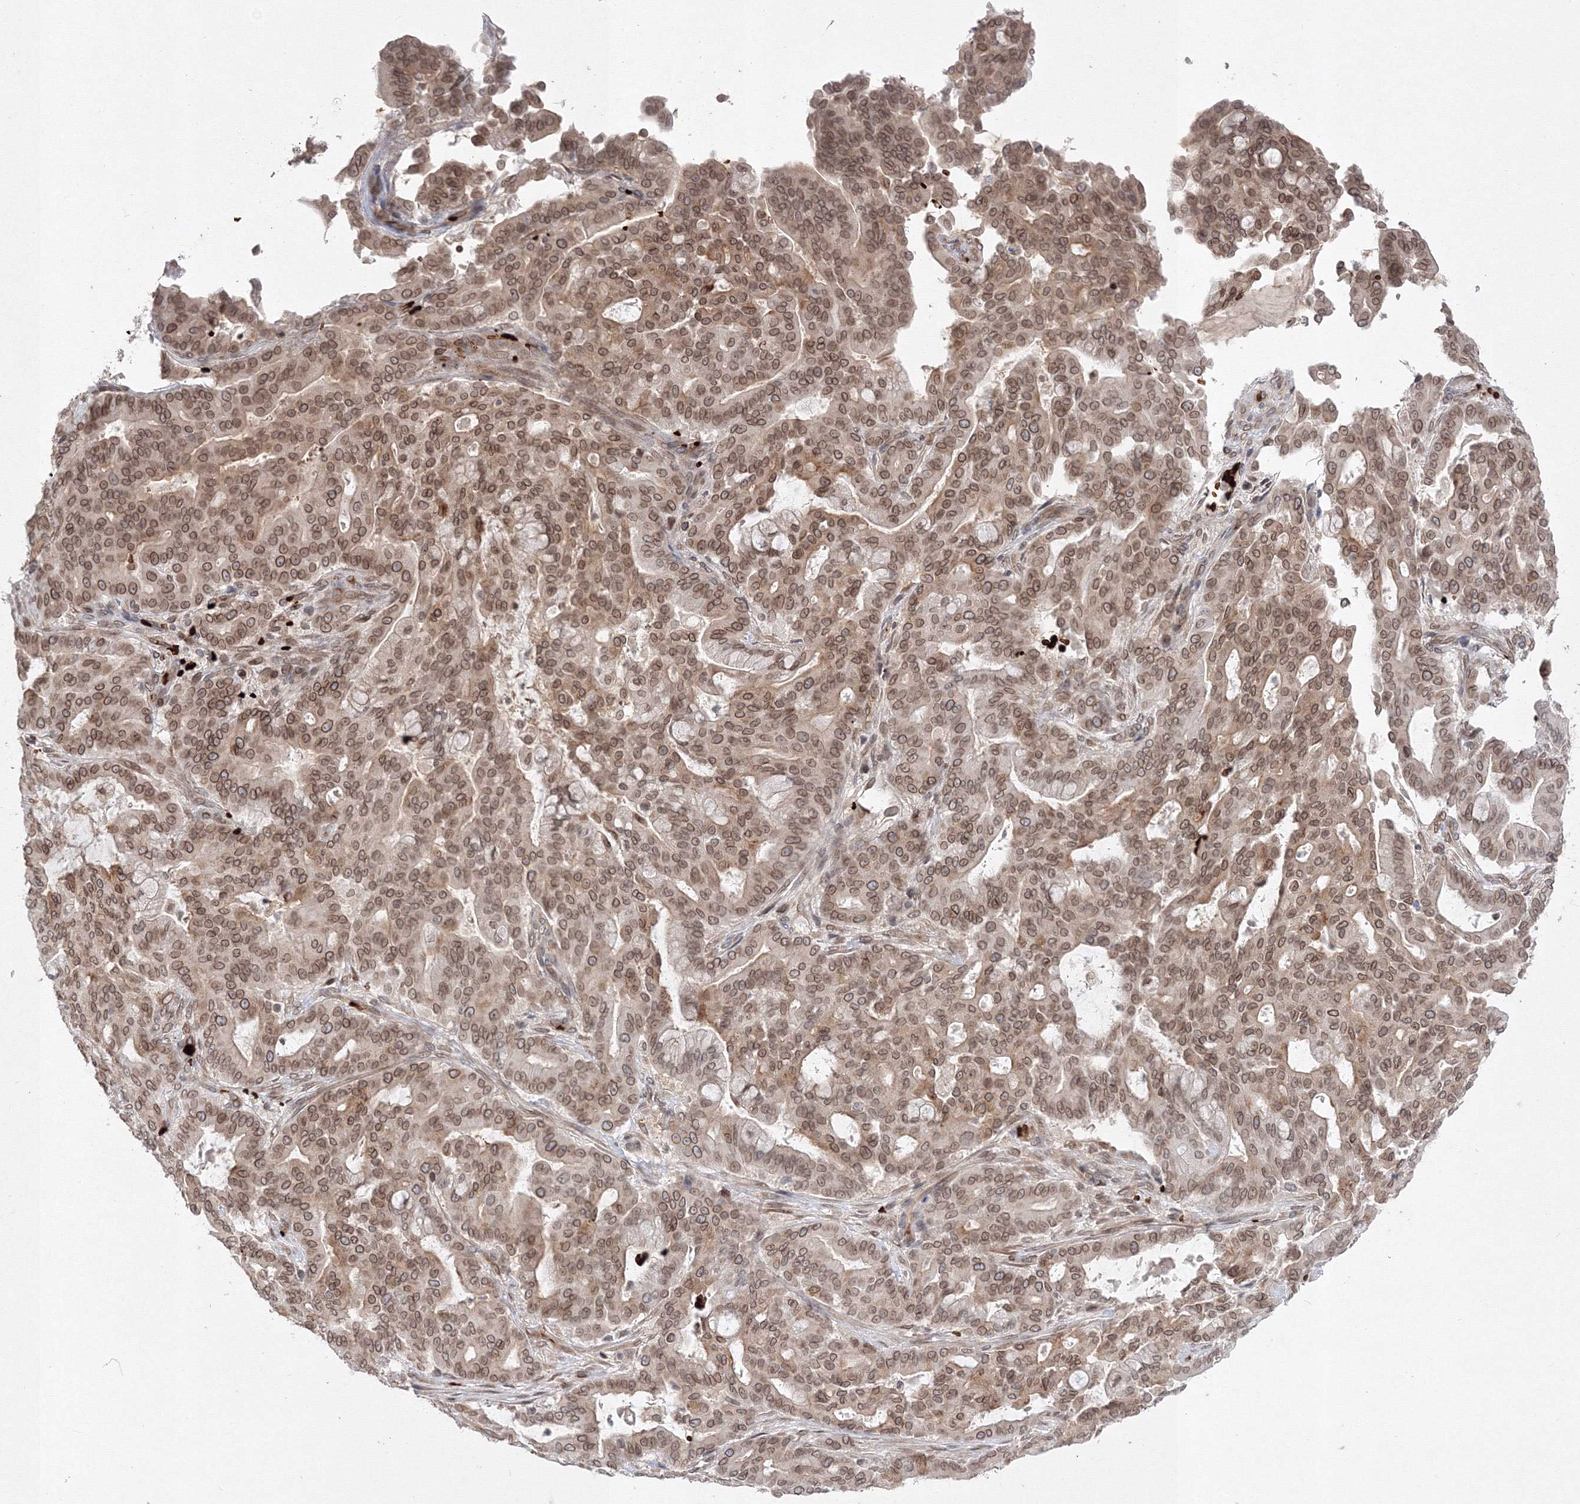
{"staining": {"intensity": "moderate", "quantity": ">75%", "location": "cytoplasmic/membranous,nuclear"}, "tissue": "pancreatic cancer", "cell_type": "Tumor cells", "image_type": "cancer", "snomed": [{"axis": "morphology", "description": "Adenocarcinoma, NOS"}, {"axis": "topography", "description": "Pancreas"}], "caption": "DAB (3,3'-diaminobenzidine) immunohistochemical staining of pancreatic cancer exhibits moderate cytoplasmic/membranous and nuclear protein positivity in approximately >75% of tumor cells. Using DAB (3,3'-diaminobenzidine) (brown) and hematoxylin (blue) stains, captured at high magnification using brightfield microscopy.", "gene": "DNAJB2", "patient": {"sex": "male", "age": 63}}